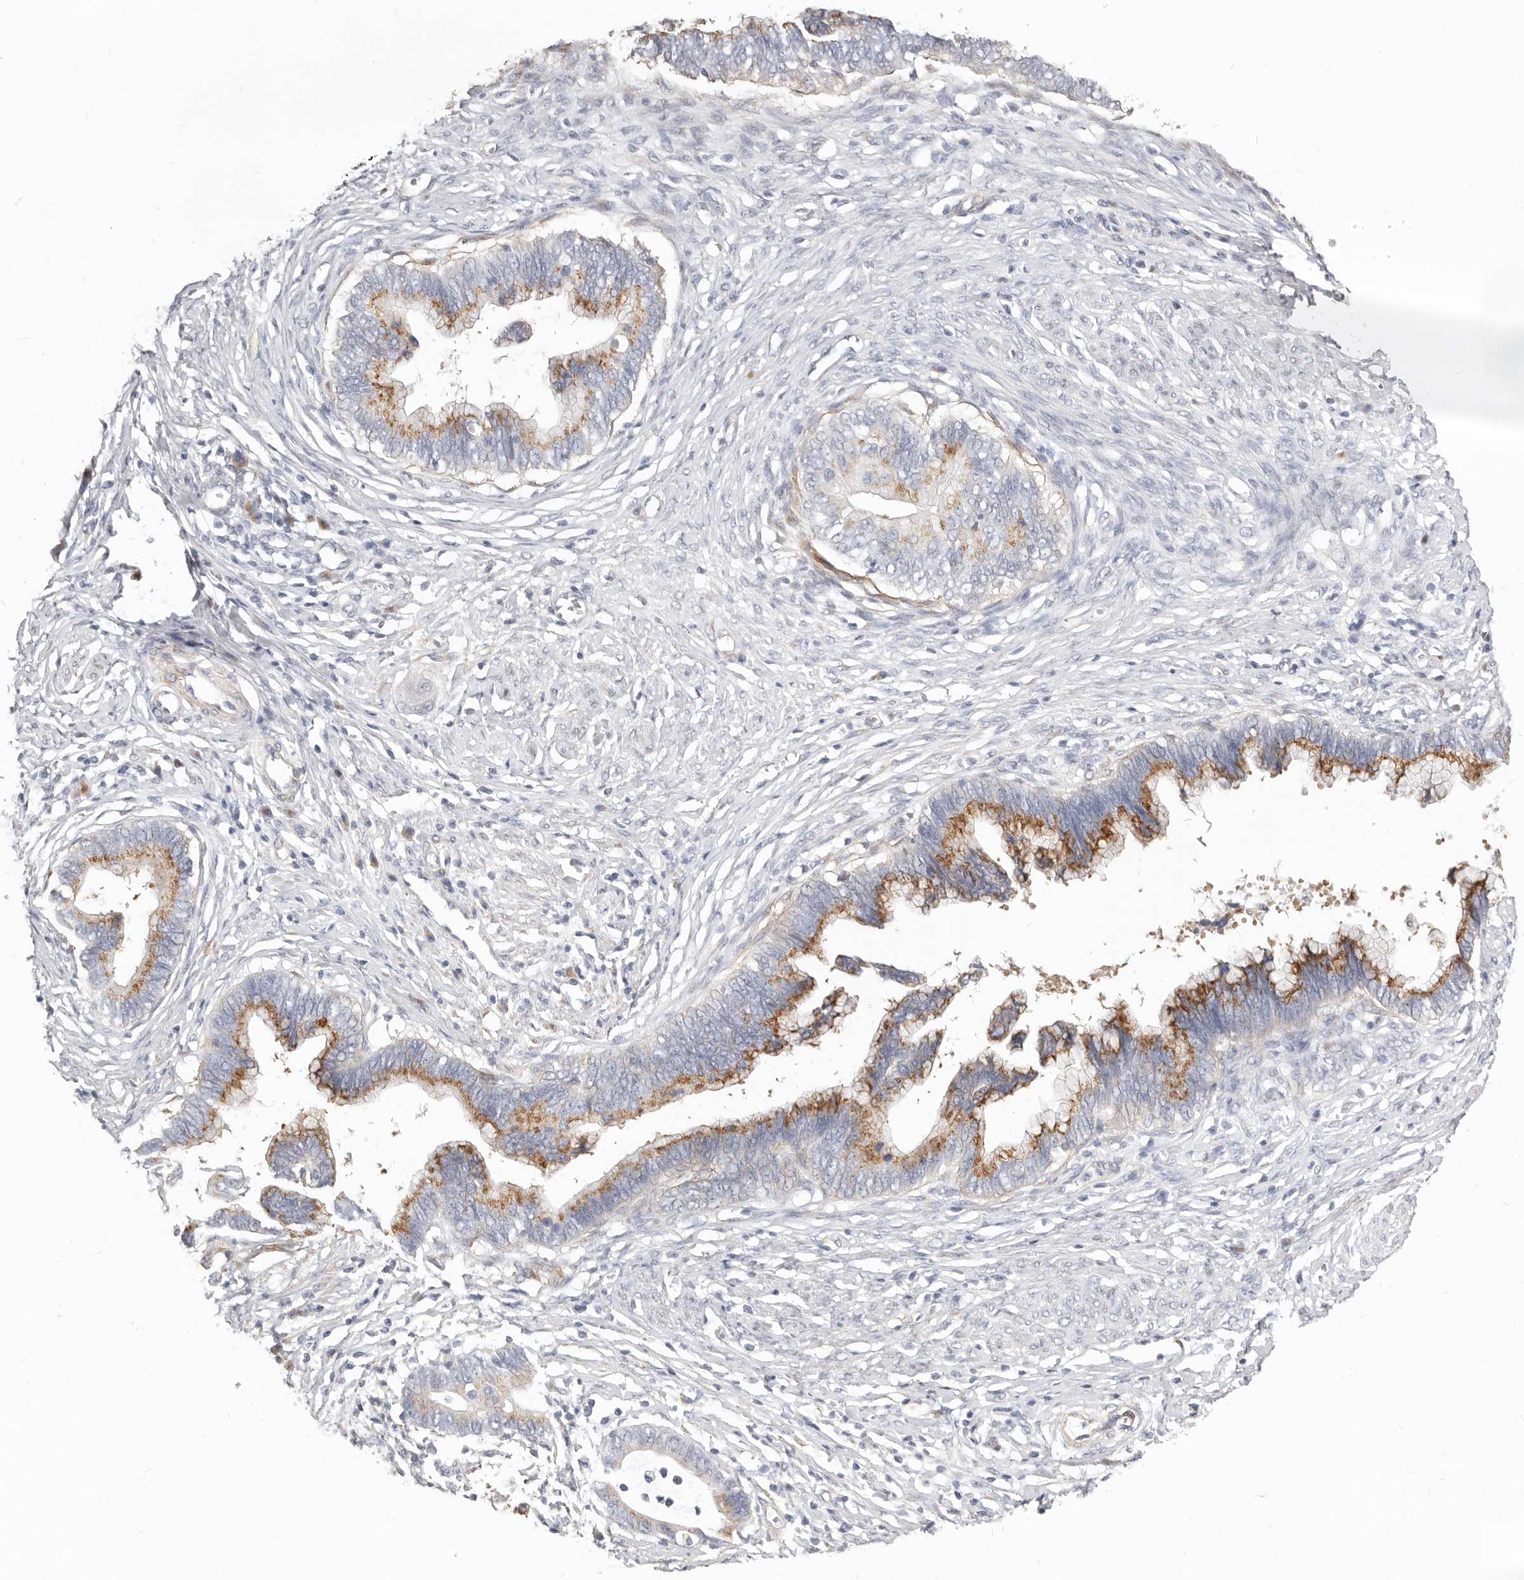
{"staining": {"intensity": "moderate", "quantity": "25%-75%", "location": "cytoplasmic/membranous"}, "tissue": "cervical cancer", "cell_type": "Tumor cells", "image_type": "cancer", "snomed": [{"axis": "morphology", "description": "Adenocarcinoma, NOS"}, {"axis": "topography", "description": "Cervix"}], "caption": "Immunohistochemical staining of human cervical adenocarcinoma reveals moderate cytoplasmic/membranous protein positivity in approximately 25%-75% of tumor cells. The staining is performed using DAB brown chromogen to label protein expression. The nuclei are counter-stained blue using hematoxylin.", "gene": "RABAC1", "patient": {"sex": "female", "age": 44}}